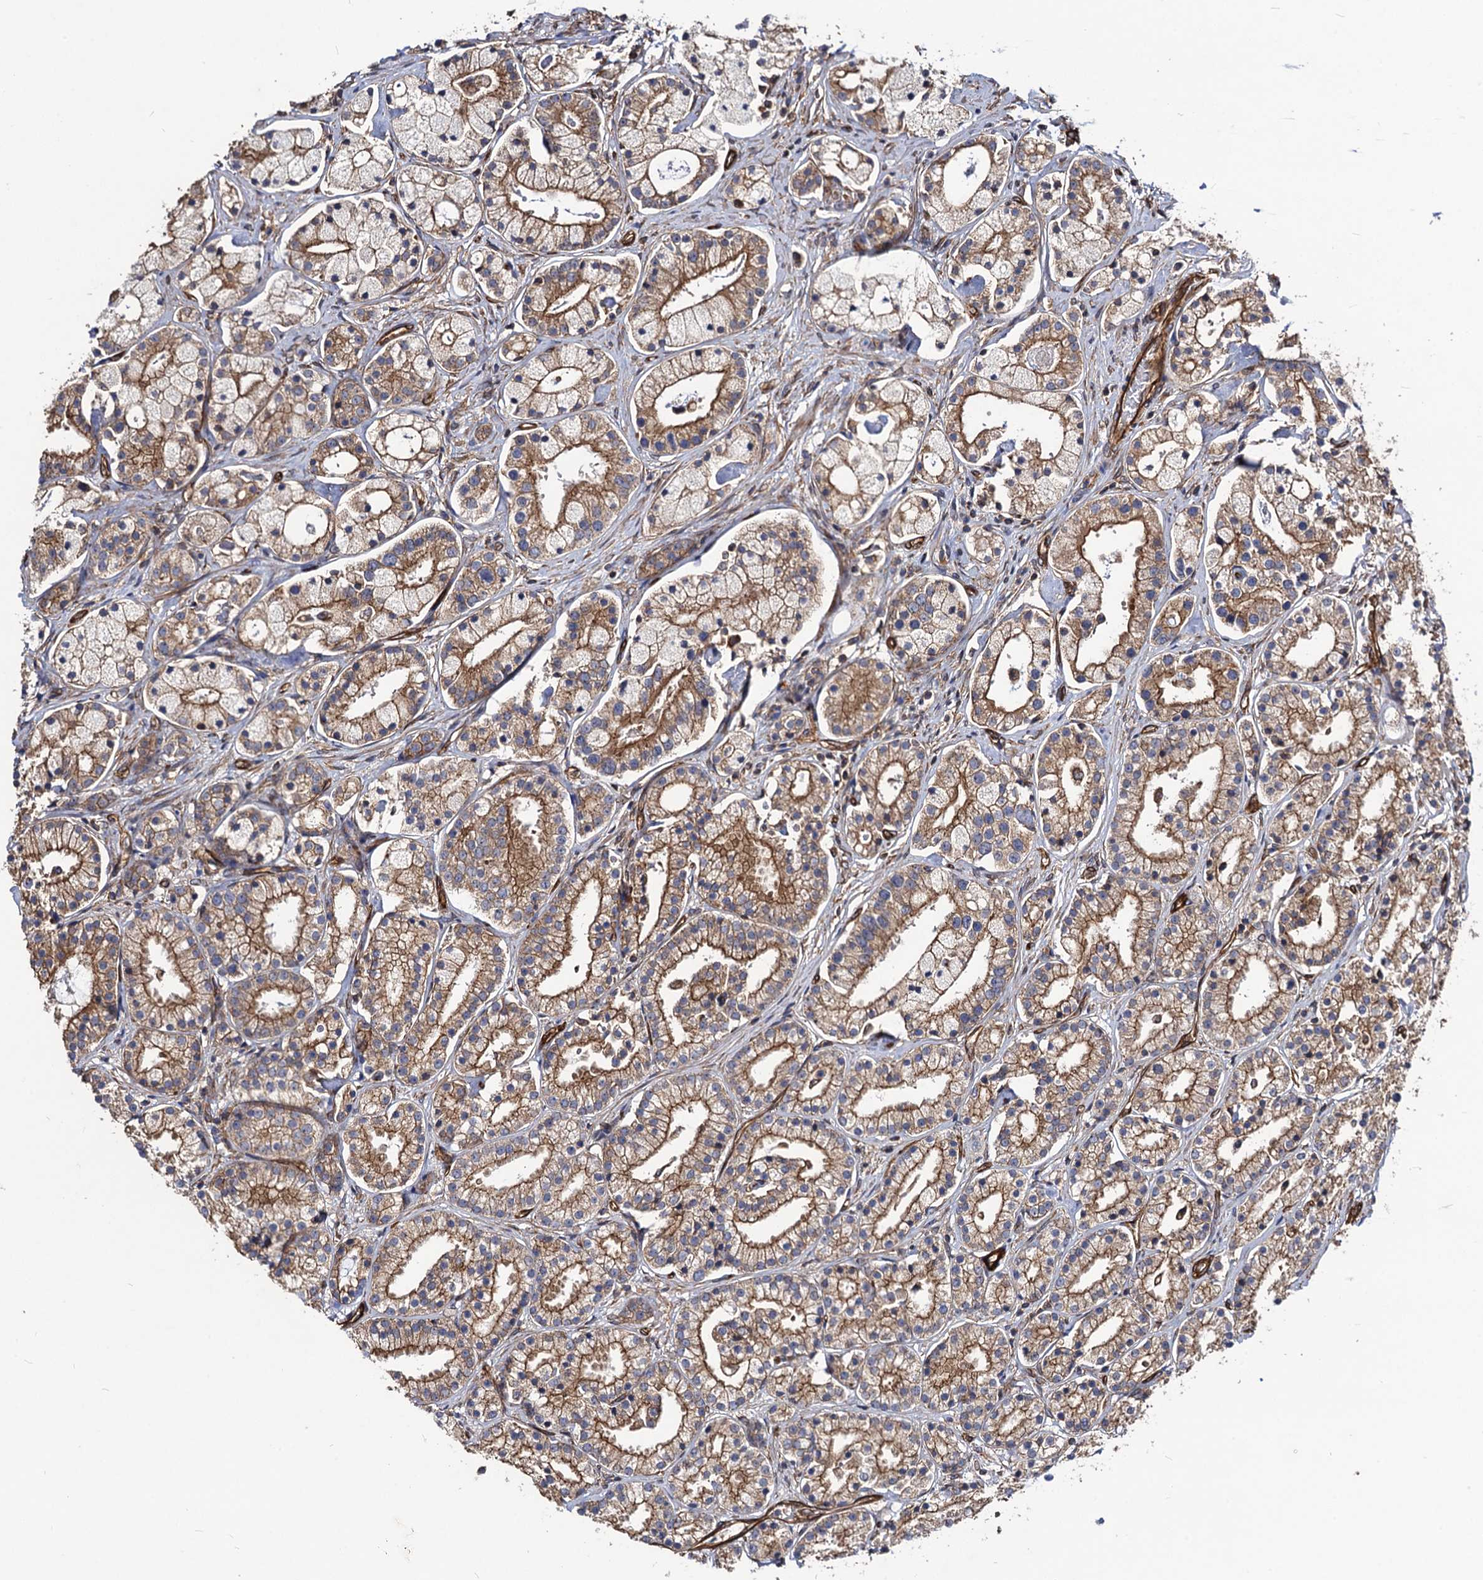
{"staining": {"intensity": "moderate", "quantity": ">75%", "location": "cytoplasmic/membranous"}, "tissue": "prostate cancer", "cell_type": "Tumor cells", "image_type": "cancer", "snomed": [{"axis": "morphology", "description": "Adenocarcinoma, High grade"}, {"axis": "topography", "description": "Prostate"}], "caption": "Human prostate cancer (high-grade adenocarcinoma) stained for a protein (brown) shows moderate cytoplasmic/membranous positive expression in approximately >75% of tumor cells.", "gene": "CIP2A", "patient": {"sex": "male", "age": 69}}